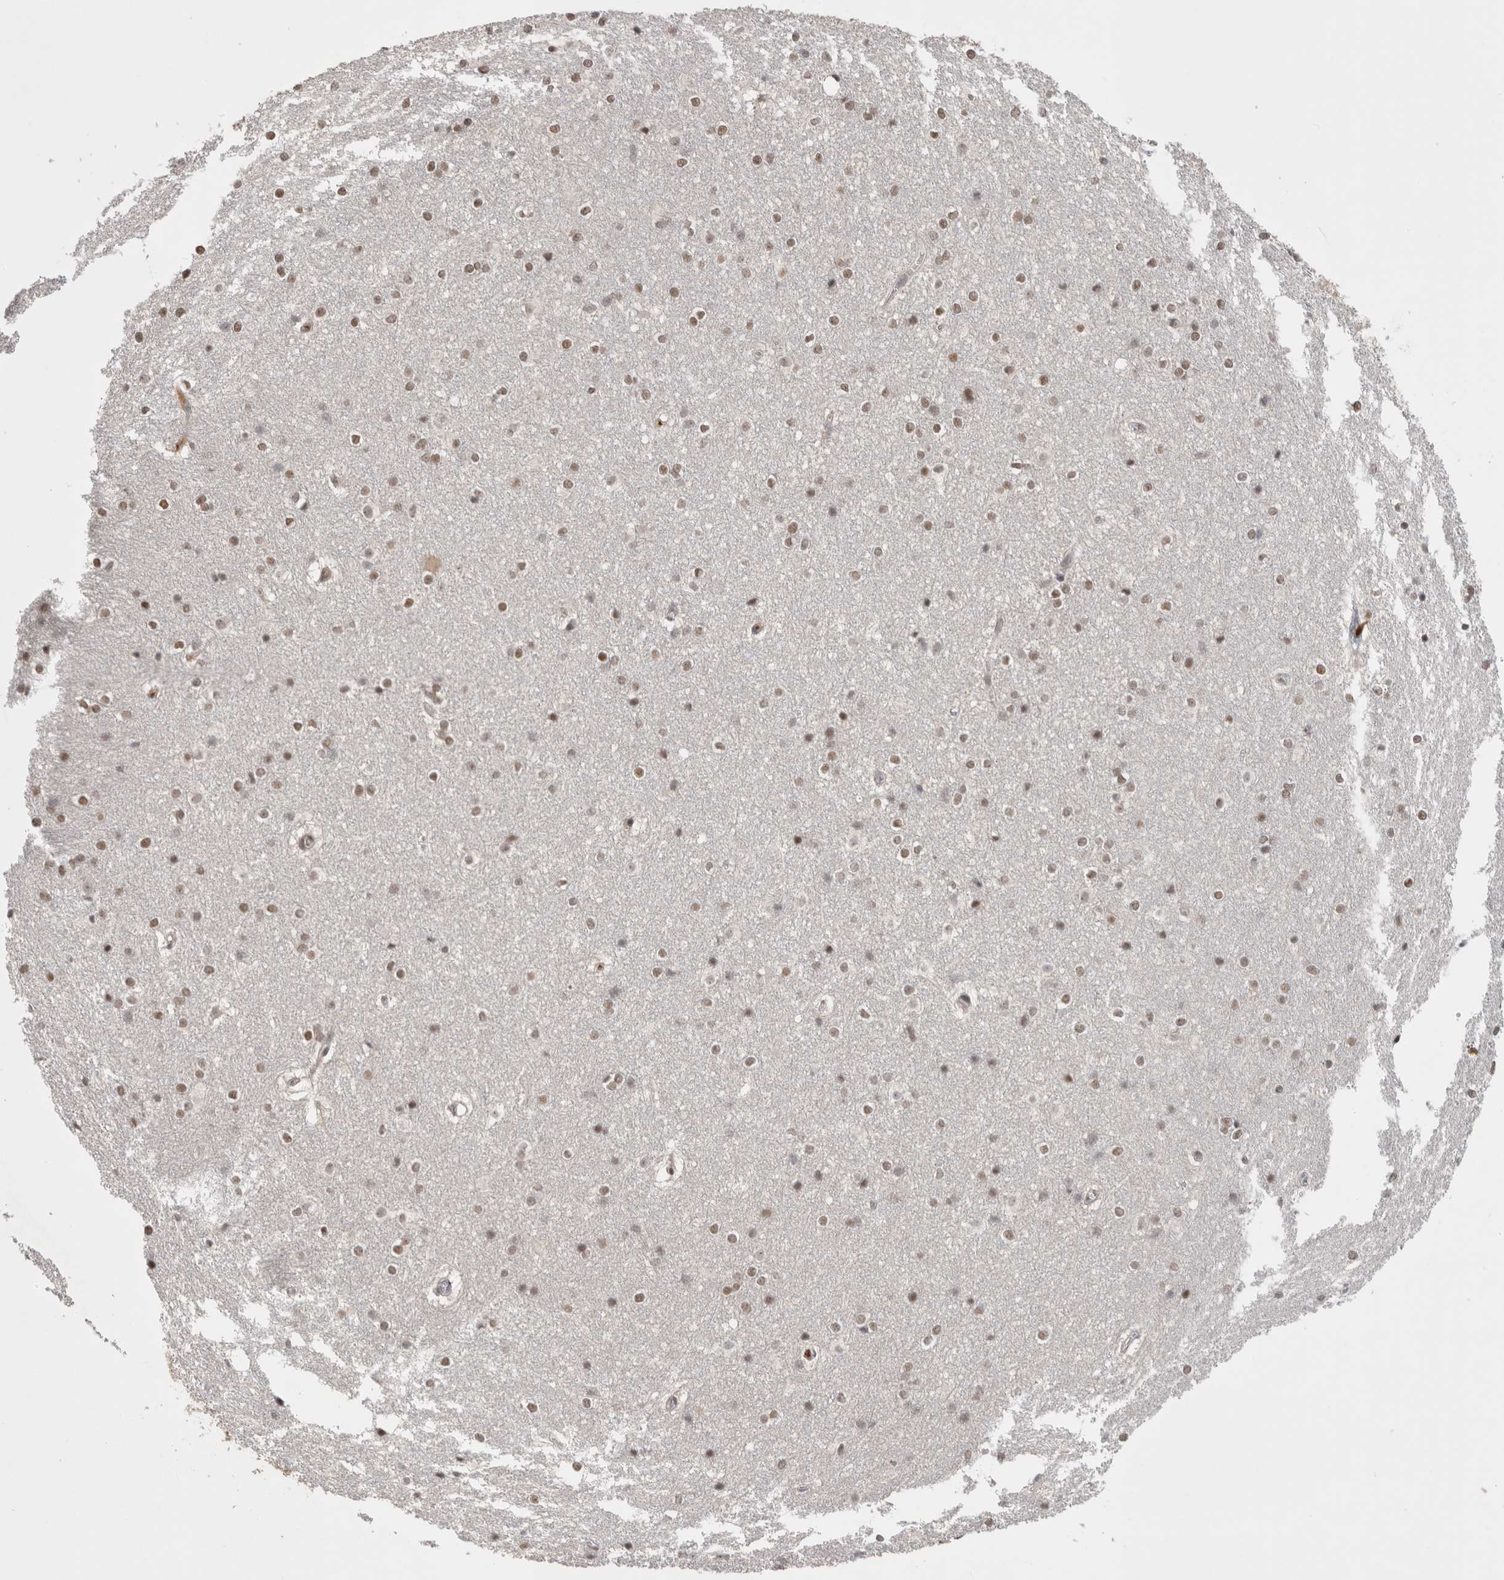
{"staining": {"intensity": "weak", "quantity": ">75%", "location": "nuclear"}, "tissue": "caudate", "cell_type": "Glial cells", "image_type": "normal", "snomed": [{"axis": "morphology", "description": "Normal tissue, NOS"}, {"axis": "topography", "description": "Lateral ventricle wall"}], "caption": "Caudate stained for a protein shows weak nuclear positivity in glial cells. The staining was performed using DAB (3,3'-diaminobenzidine) to visualize the protein expression in brown, while the nuclei were stained in blue with hematoxylin (Magnification: 20x).", "gene": "ZNF24", "patient": {"sex": "female", "age": 19}}